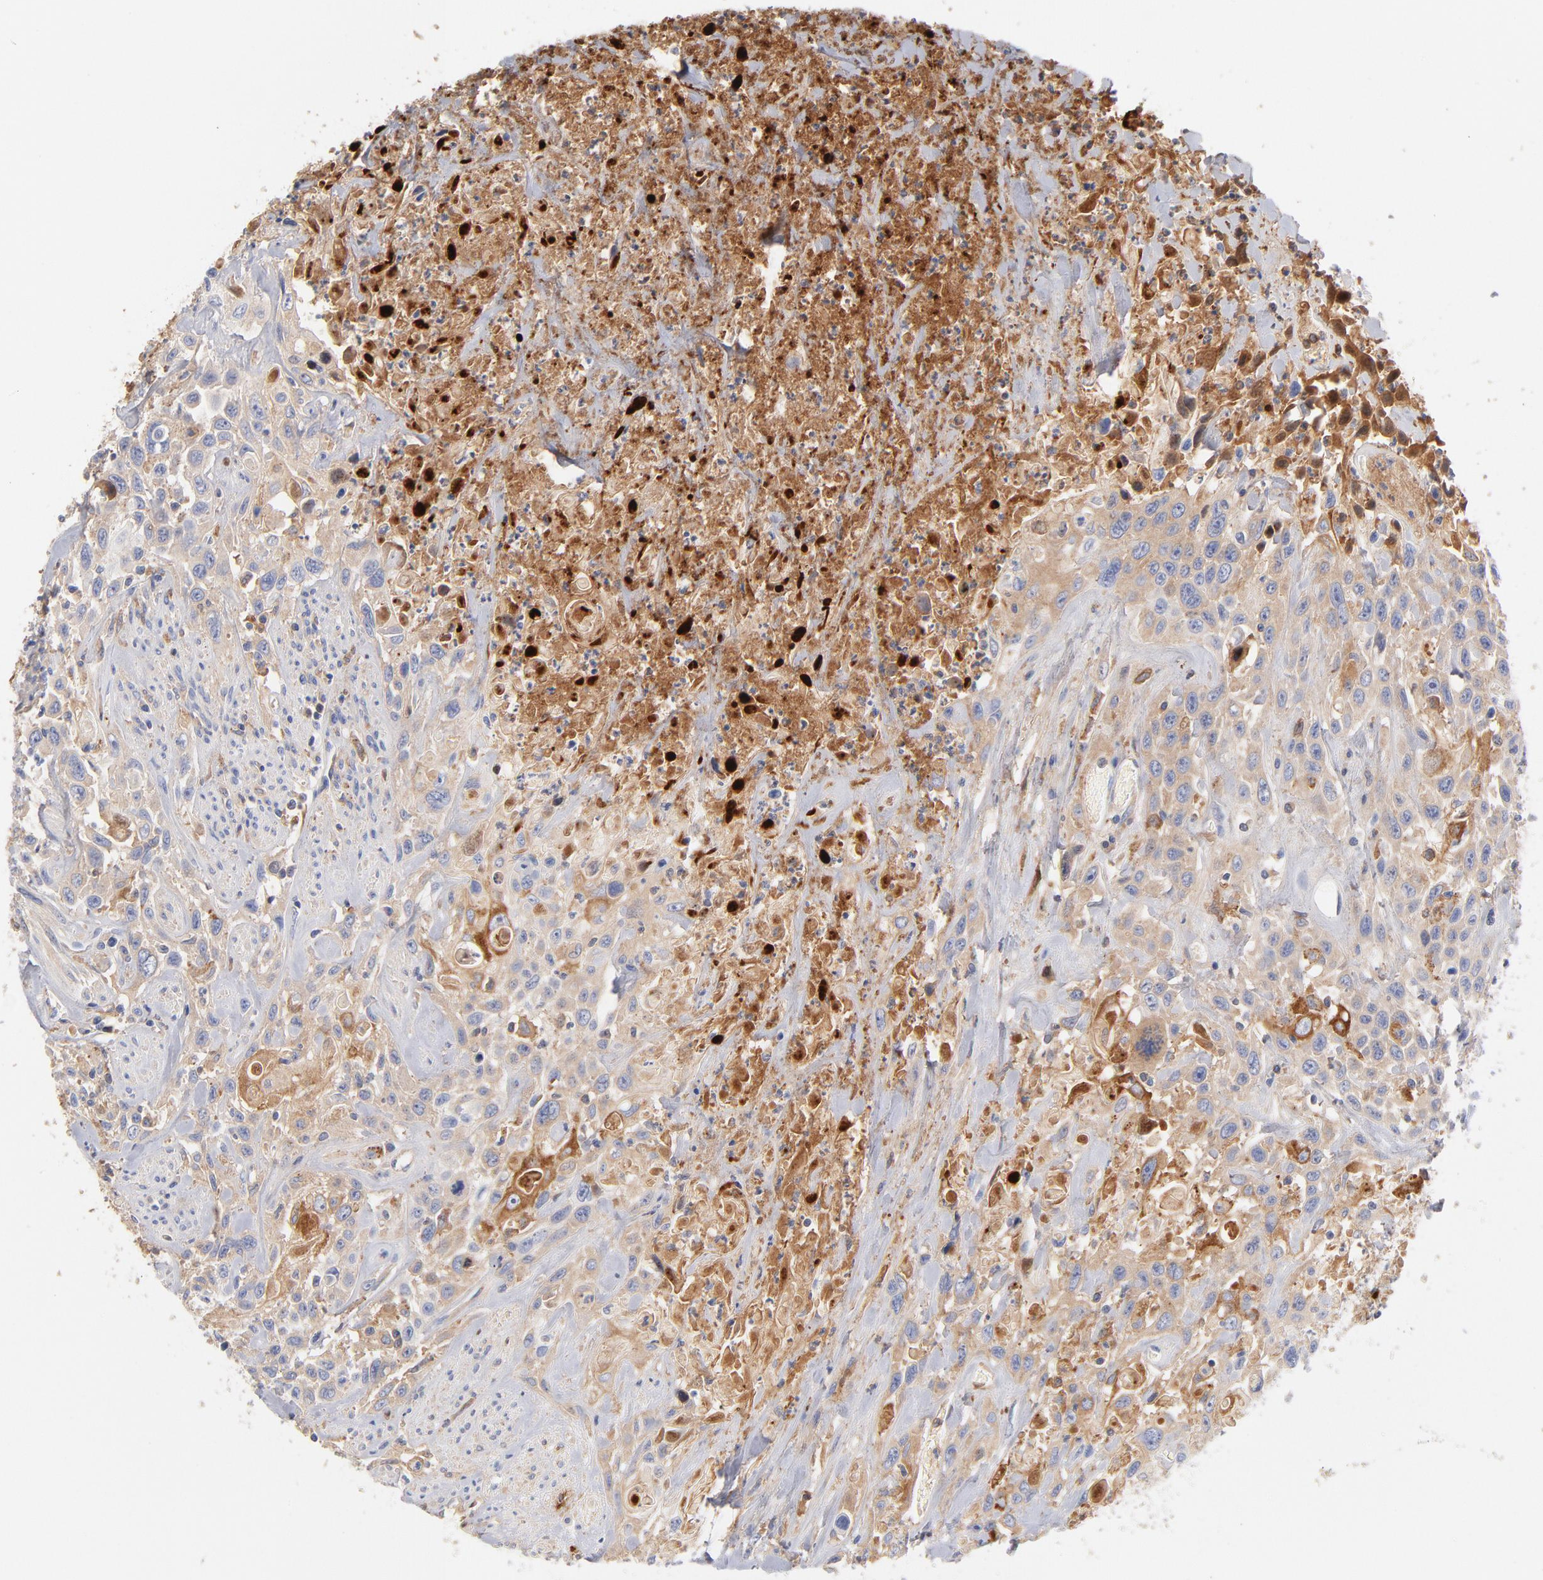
{"staining": {"intensity": "moderate", "quantity": "25%-75%", "location": "cytoplasmic/membranous"}, "tissue": "urothelial cancer", "cell_type": "Tumor cells", "image_type": "cancer", "snomed": [{"axis": "morphology", "description": "Urothelial carcinoma, High grade"}, {"axis": "topography", "description": "Urinary bladder"}], "caption": "A photomicrograph of urothelial cancer stained for a protein shows moderate cytoplasmic/membranous brown staining in tumor cells. (DAB IHC, brown staining for protein, blue staining for nuclei).", "gene": "C3", "patient": {"sex": "female", "age": 84}}